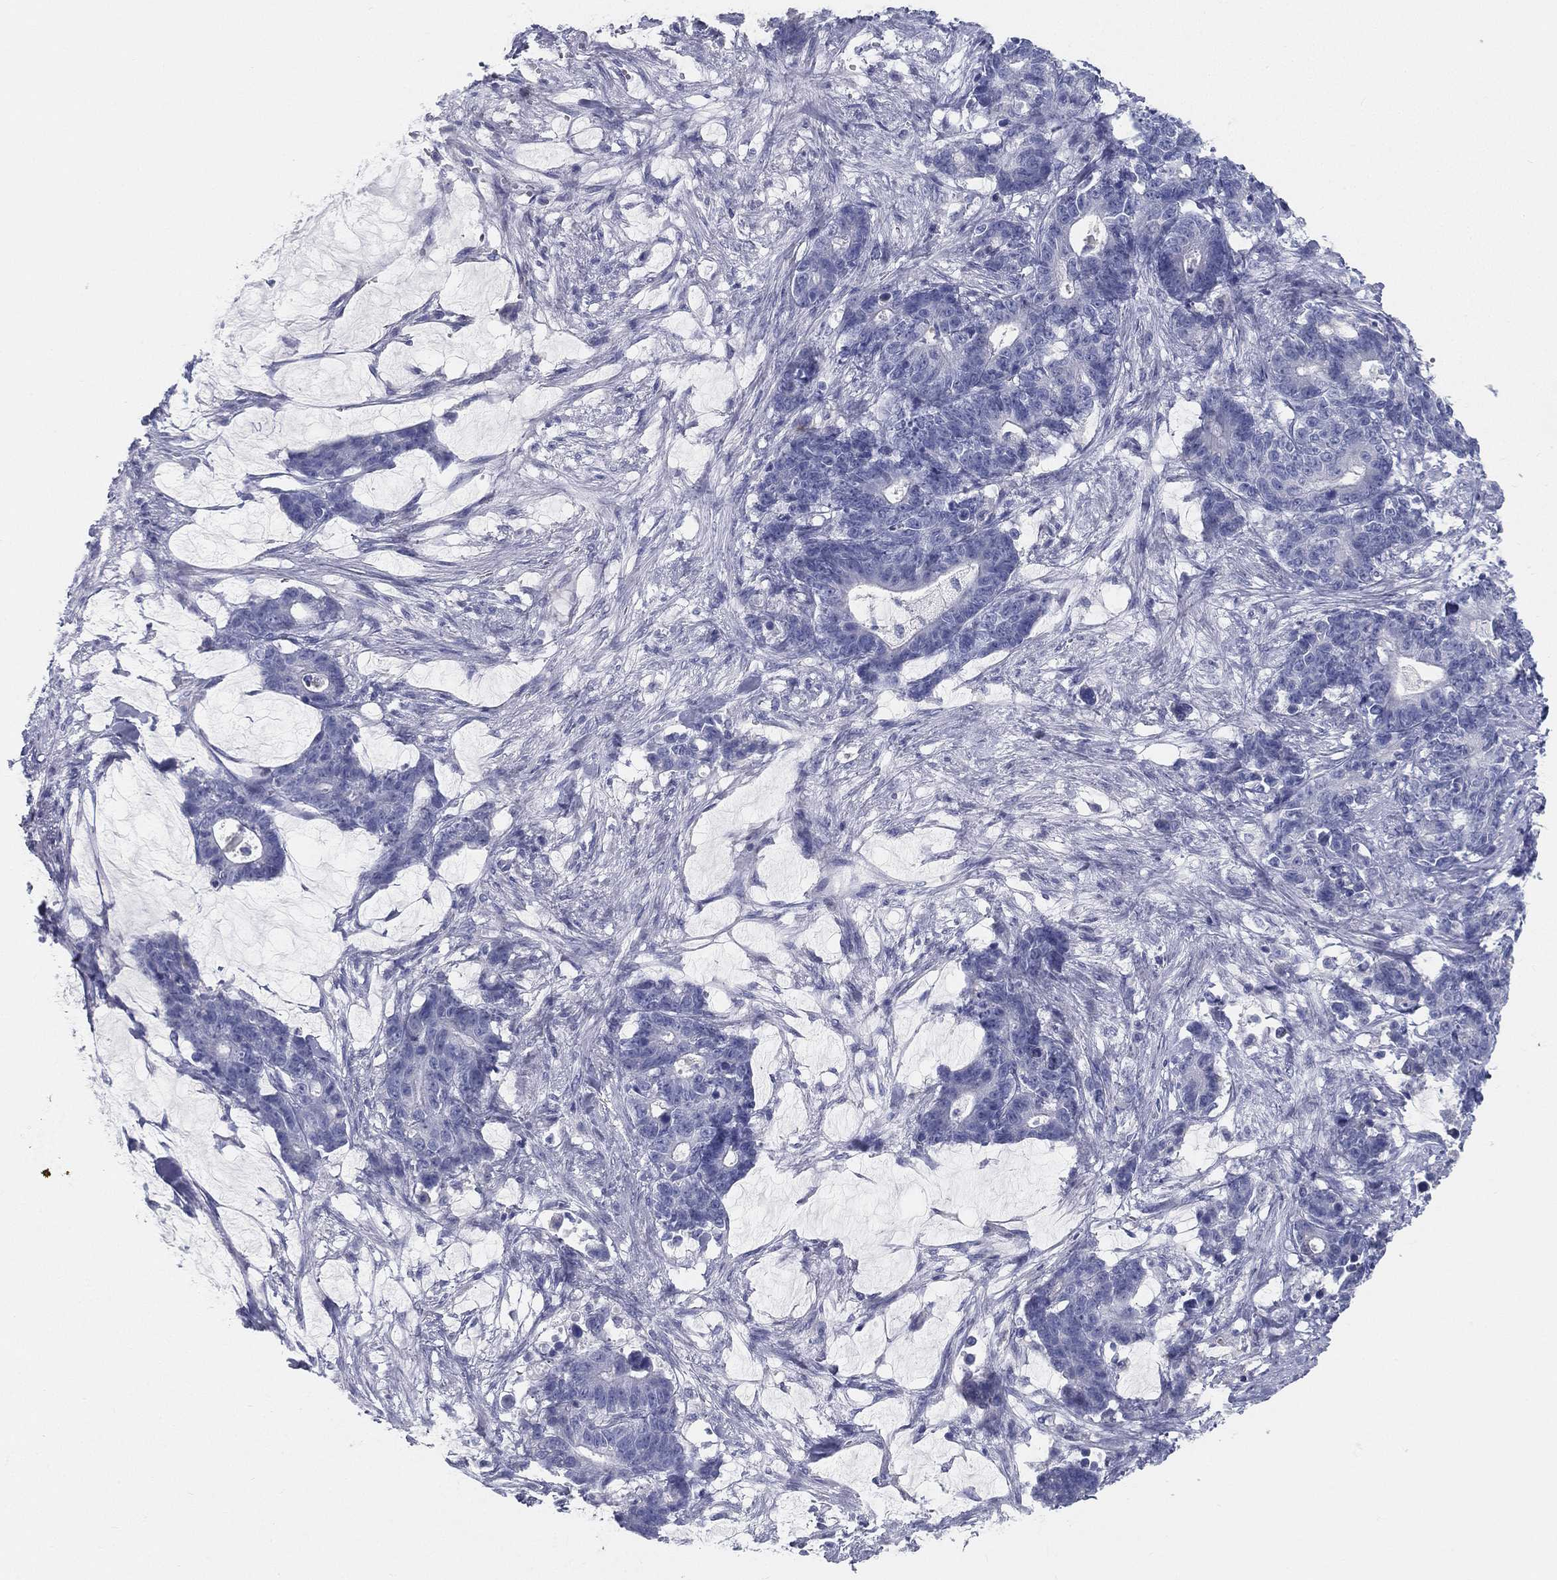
{"staining": {"intensity": "negative", "quantity": "none", "location": "none"}, "tissue": "stomach cancer", "cell_type": "Tumor cells", "image_type": "cancer", "snomed": [{"axis": "morphology", "description": "Normal tissue, NOS"}, {"axis": "morphology", "description": "Adenocarcinoma, NOS"}, {"axis": "topography", "description": "Stomach"}], "caption": "Tumor cells show no significant staining in adenocarcinoma (stomach). Nuclei are stained in blue.", "gene": "STS", "patient": {"sex": "female", "age": 64}}